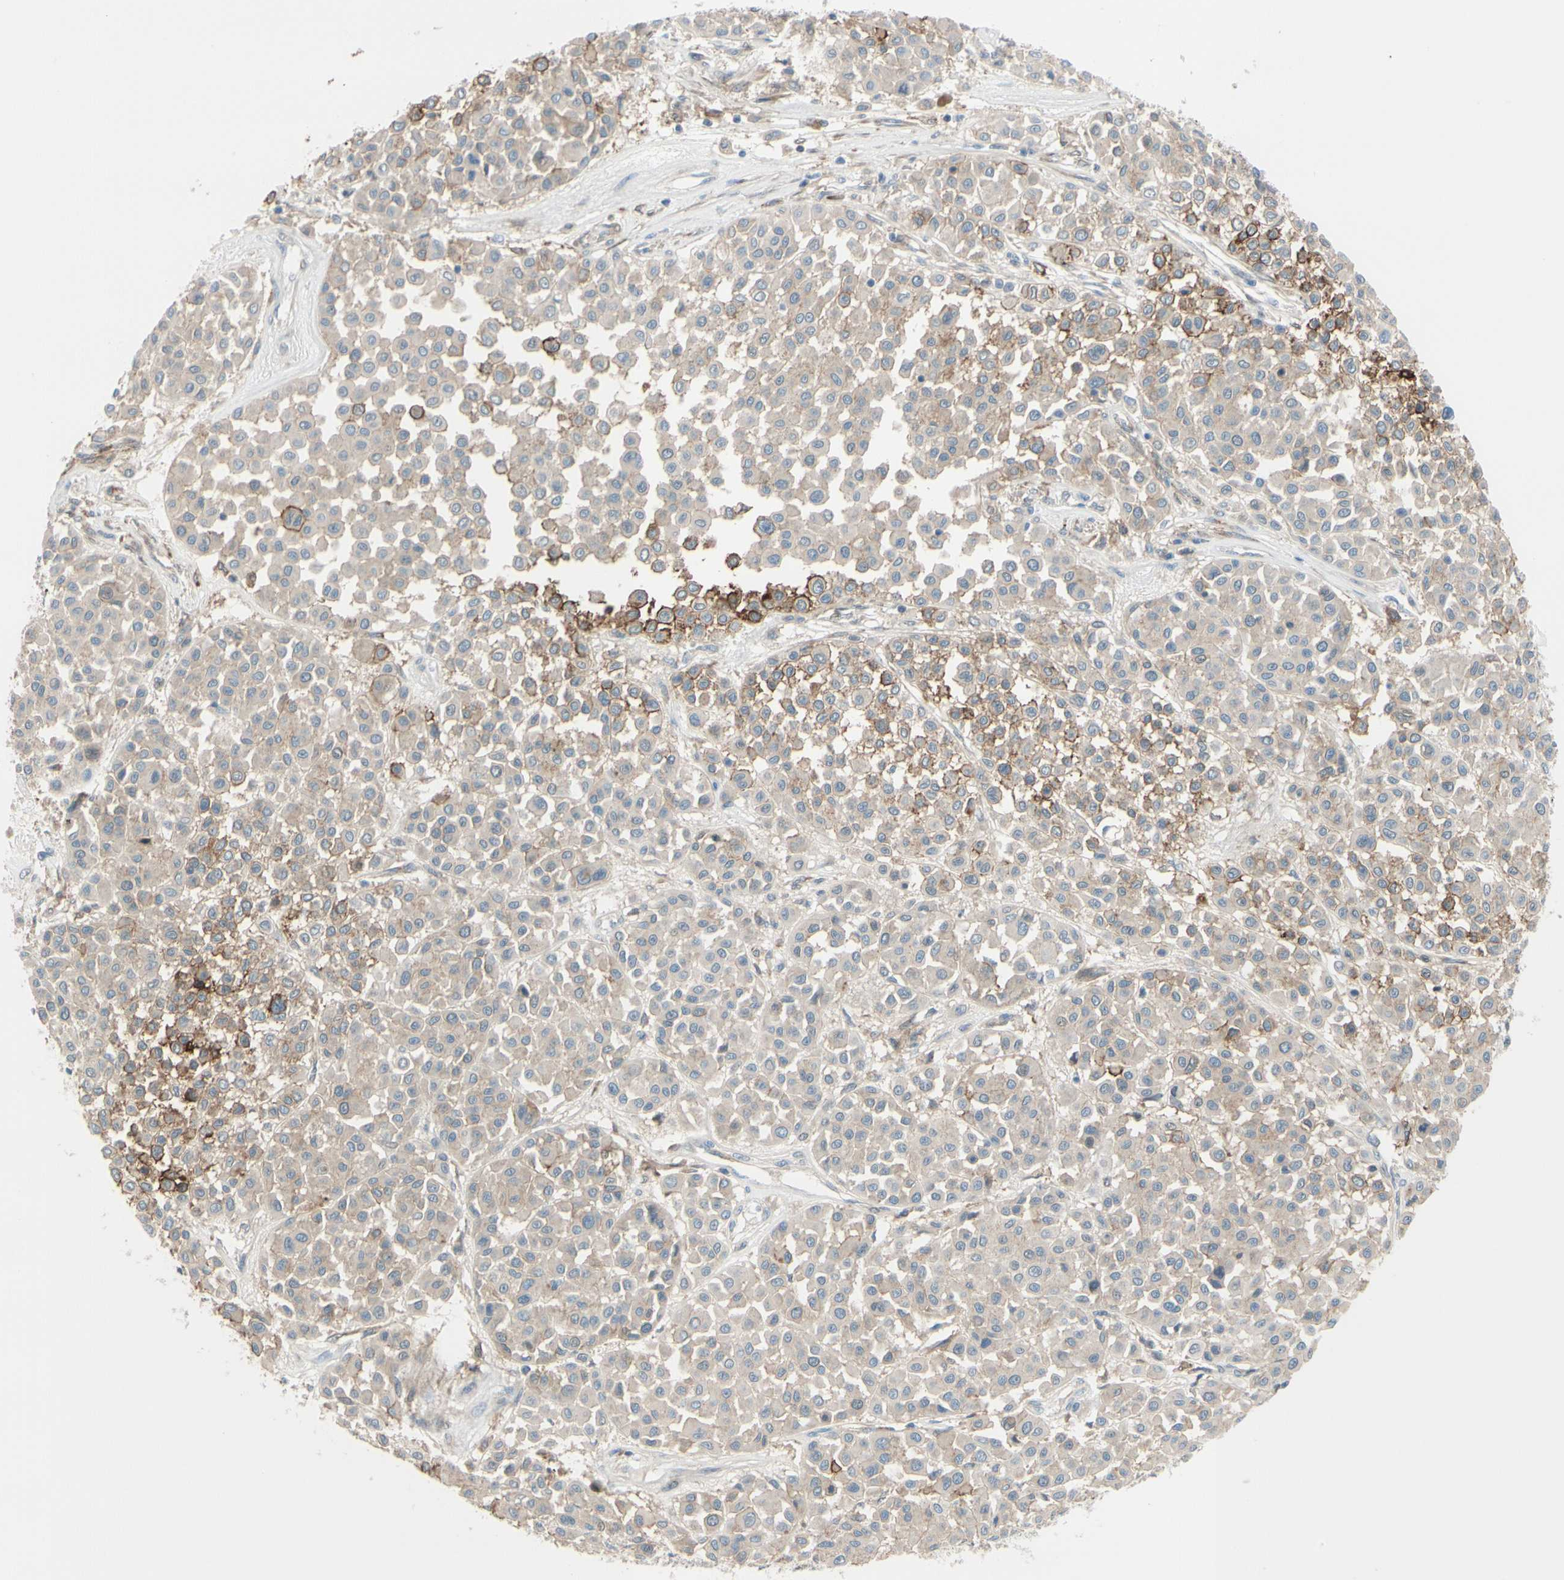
{"staining": {"intensity": "strong", "quantity": "<25%", "location": "cytoplasmic/membranous"}, "tissue": "melanoma", "cell_type": "Tumor cells", "image_type": "cancer", "snomed": [{"axis": "morphology", "description": "Malignant melanoma, Metastatic site"}, {"axis": "topography", "description": "Soft tissue"}], "caption": "This image exhibits immunohistochemistry (IHC) staining of melanoma, with medium strong cytoplasmic/membranous expression in approximately <25% of tumor cells.", "gene": "PTTG1", "patient": {"sex": "male", "age": 41}}